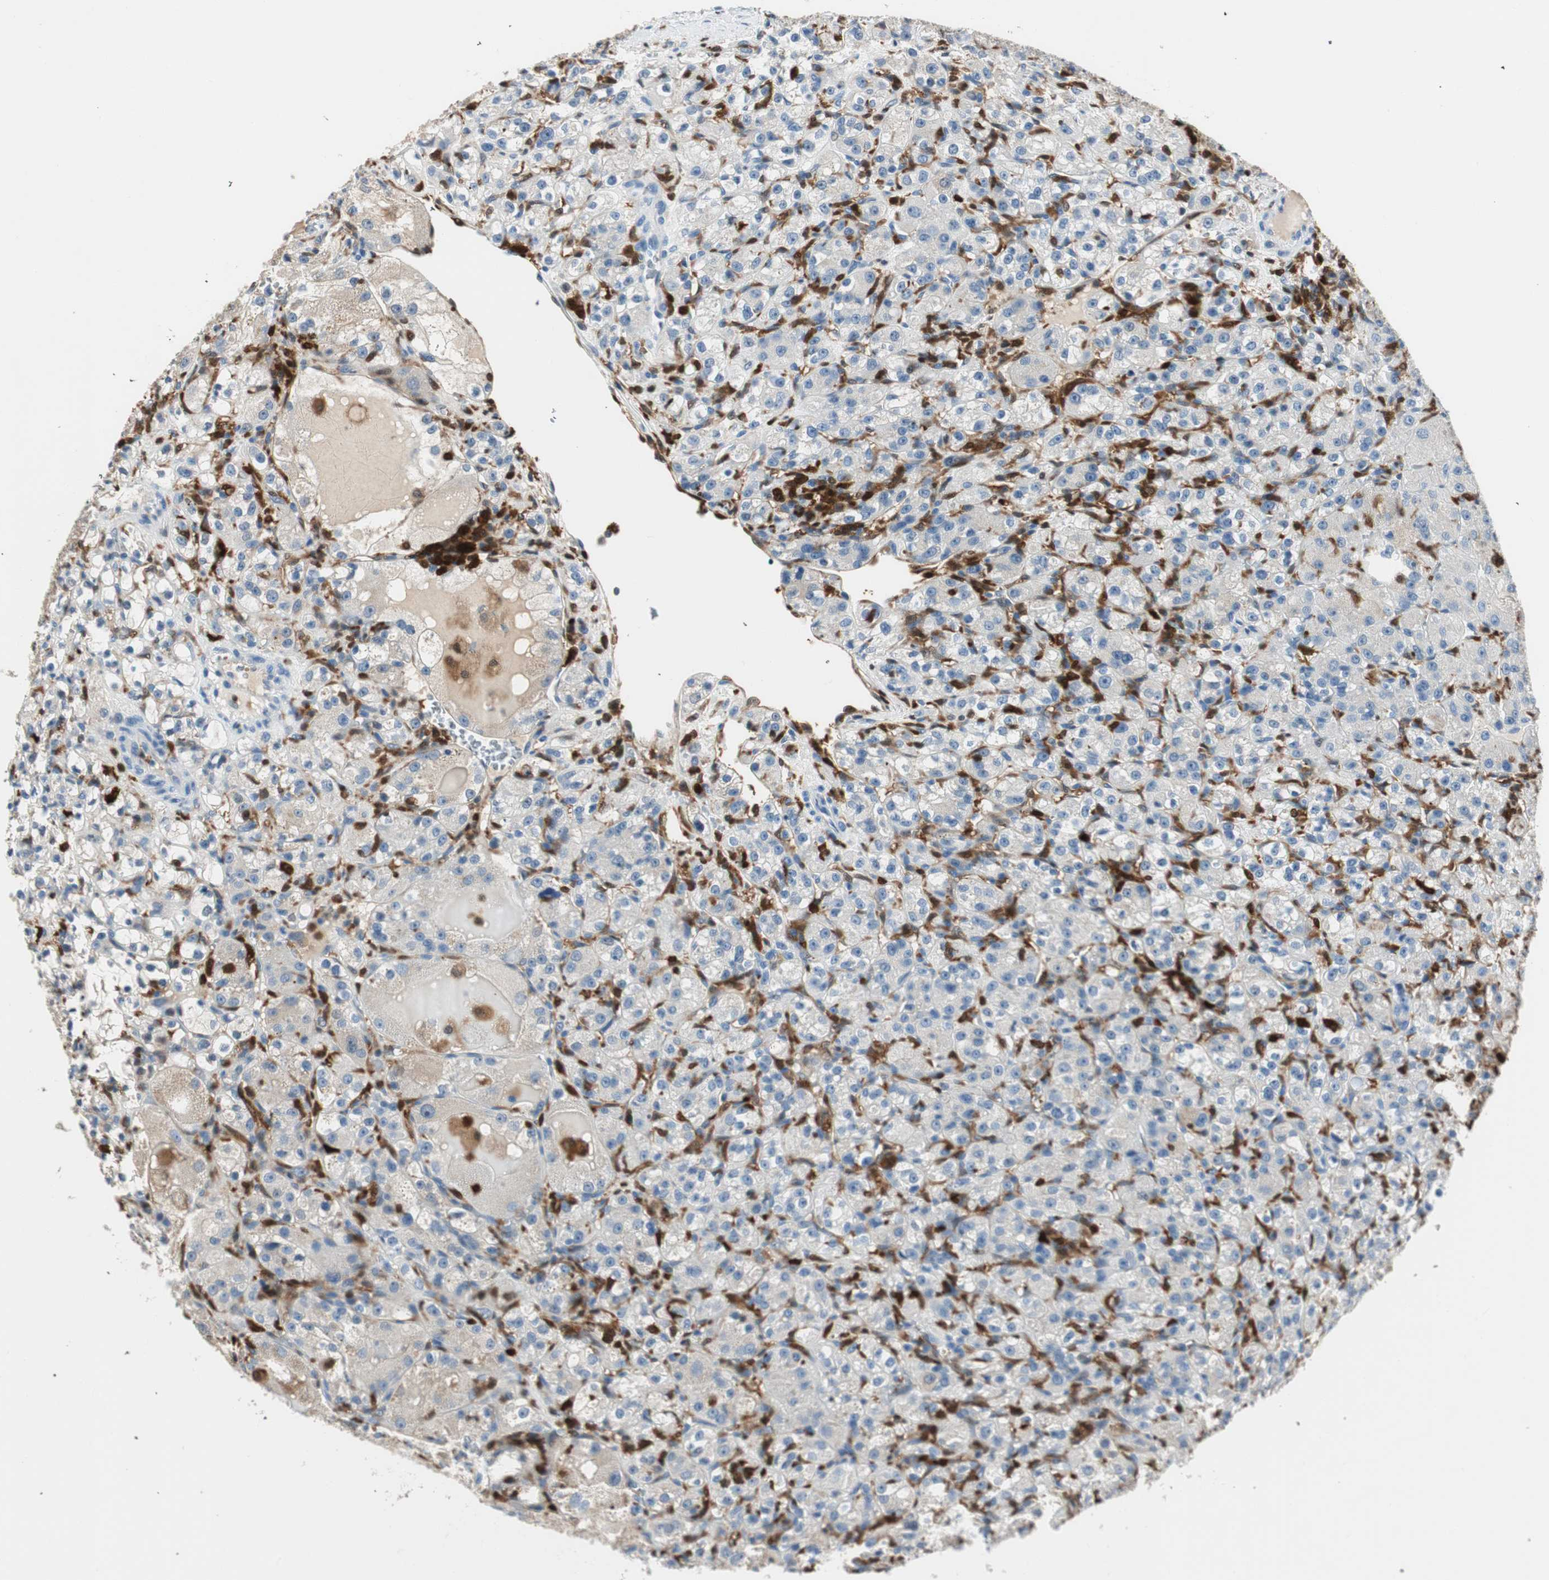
{"staining": {"intensity": "negative", "quantity": "none", "location": "none"}, "tissue": "renal cancer", "cell_type": "Tumor cells", "image_type": "cancer", "snomed": [{"axis": "morphology", "description": "Normal tissue, NOS"}, {"axis": "morphology", "description": "Adenocarcinoma, NOS"}, {"axis": "topography", "description": "Kidney"}], "caption": "This image is of adenocarcinoma (renal) stained with immunohistochemistry (IHC) to label a protein in brown with the nuclei are counter-stained blue. There is no positivity in tumor cells.", "gene": "COTL1", "patient": {"sex": "male", "age": 61}}